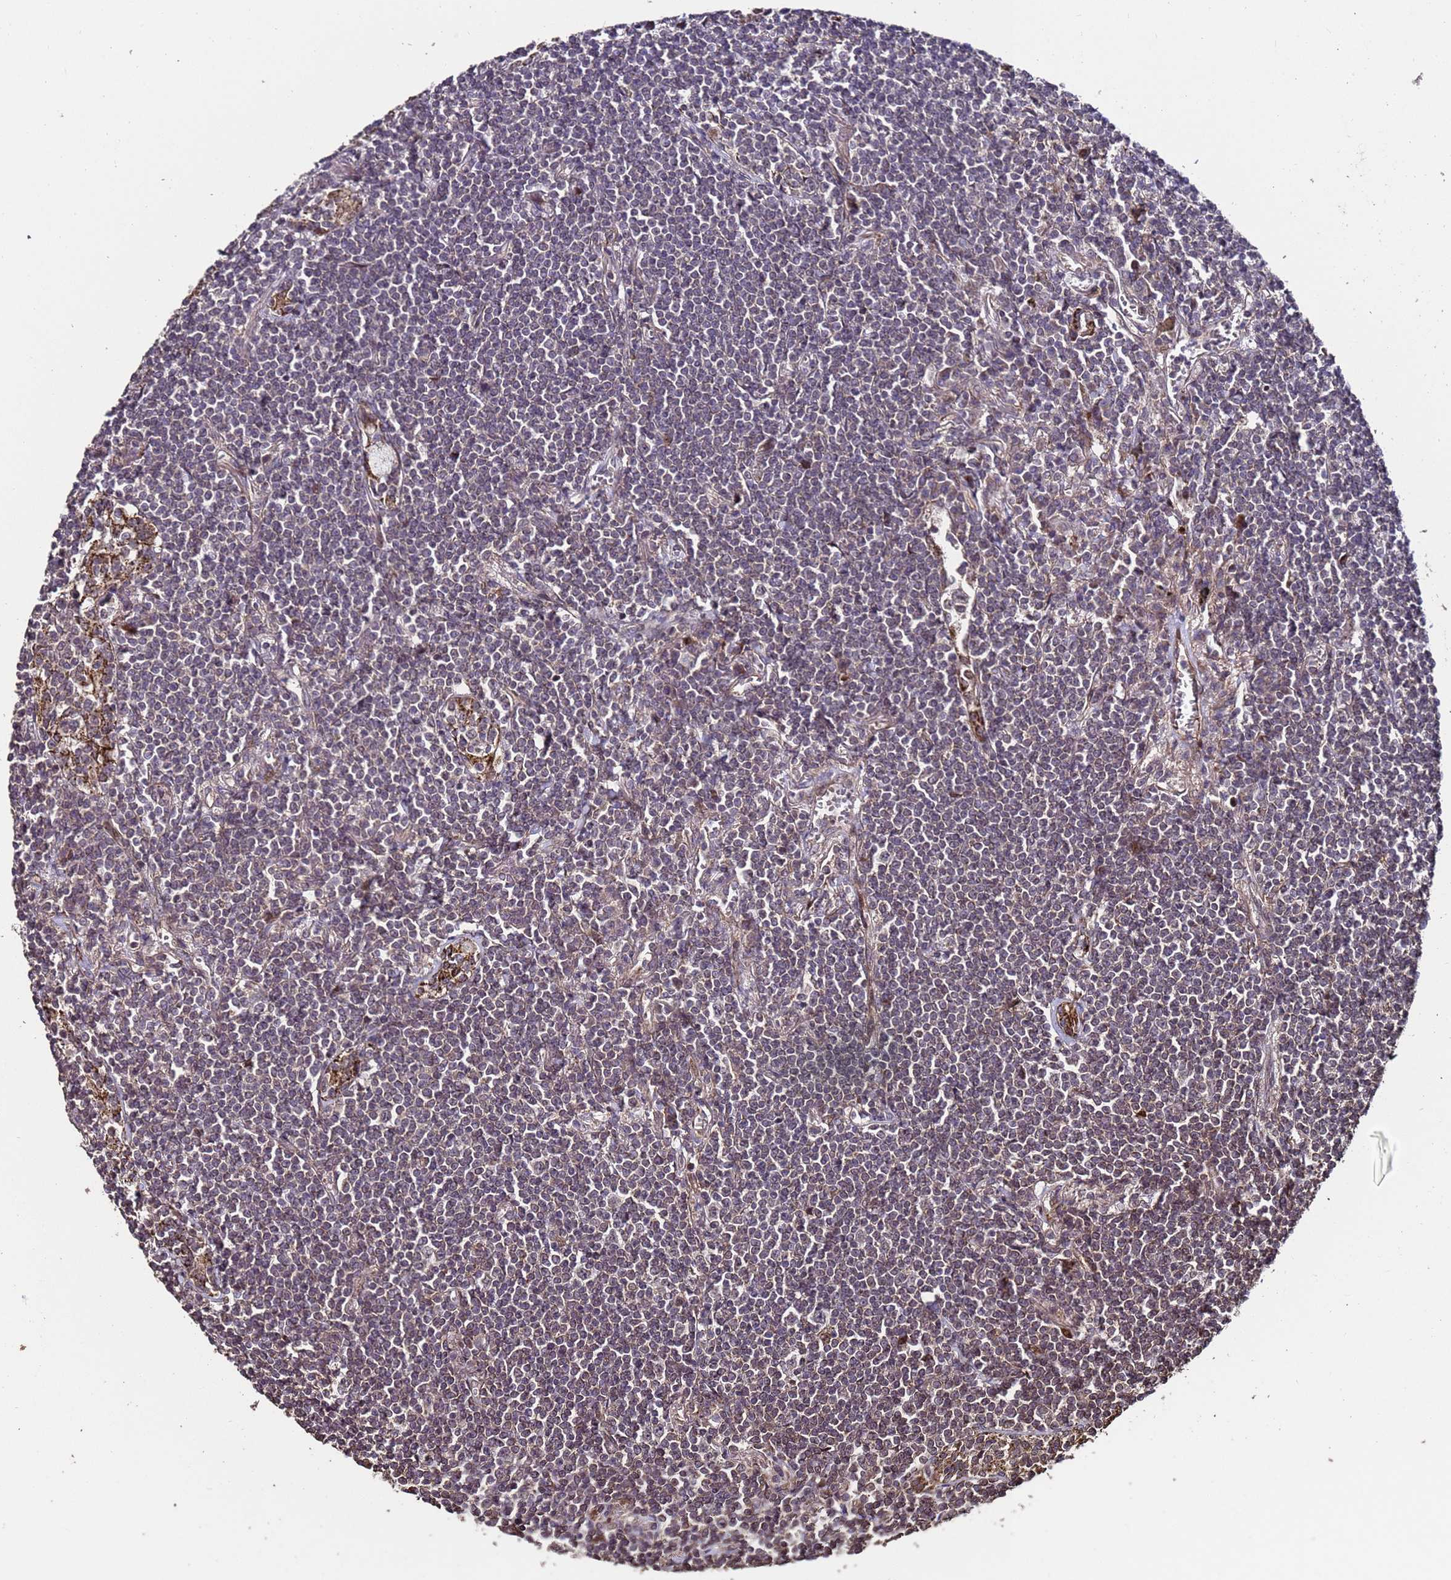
{"staining": {"intensity": "negative", "quantity": "none", "location": "none"}, "tissue": "lymphoma", "cell_type": "Tumor cells", "image_type": "cancer", "snomed": [{"axis": "morphology", "description": "Malignant lymphoma, non-Hodgkin's type, Low grade"}, {"axis": "topography", "description": "Lung"}], "caption": "The micrograph shows no staining of tumor cells in lymphoma.", "gene": "PRODH", "patient": {"sex": "female", "age": 71}}